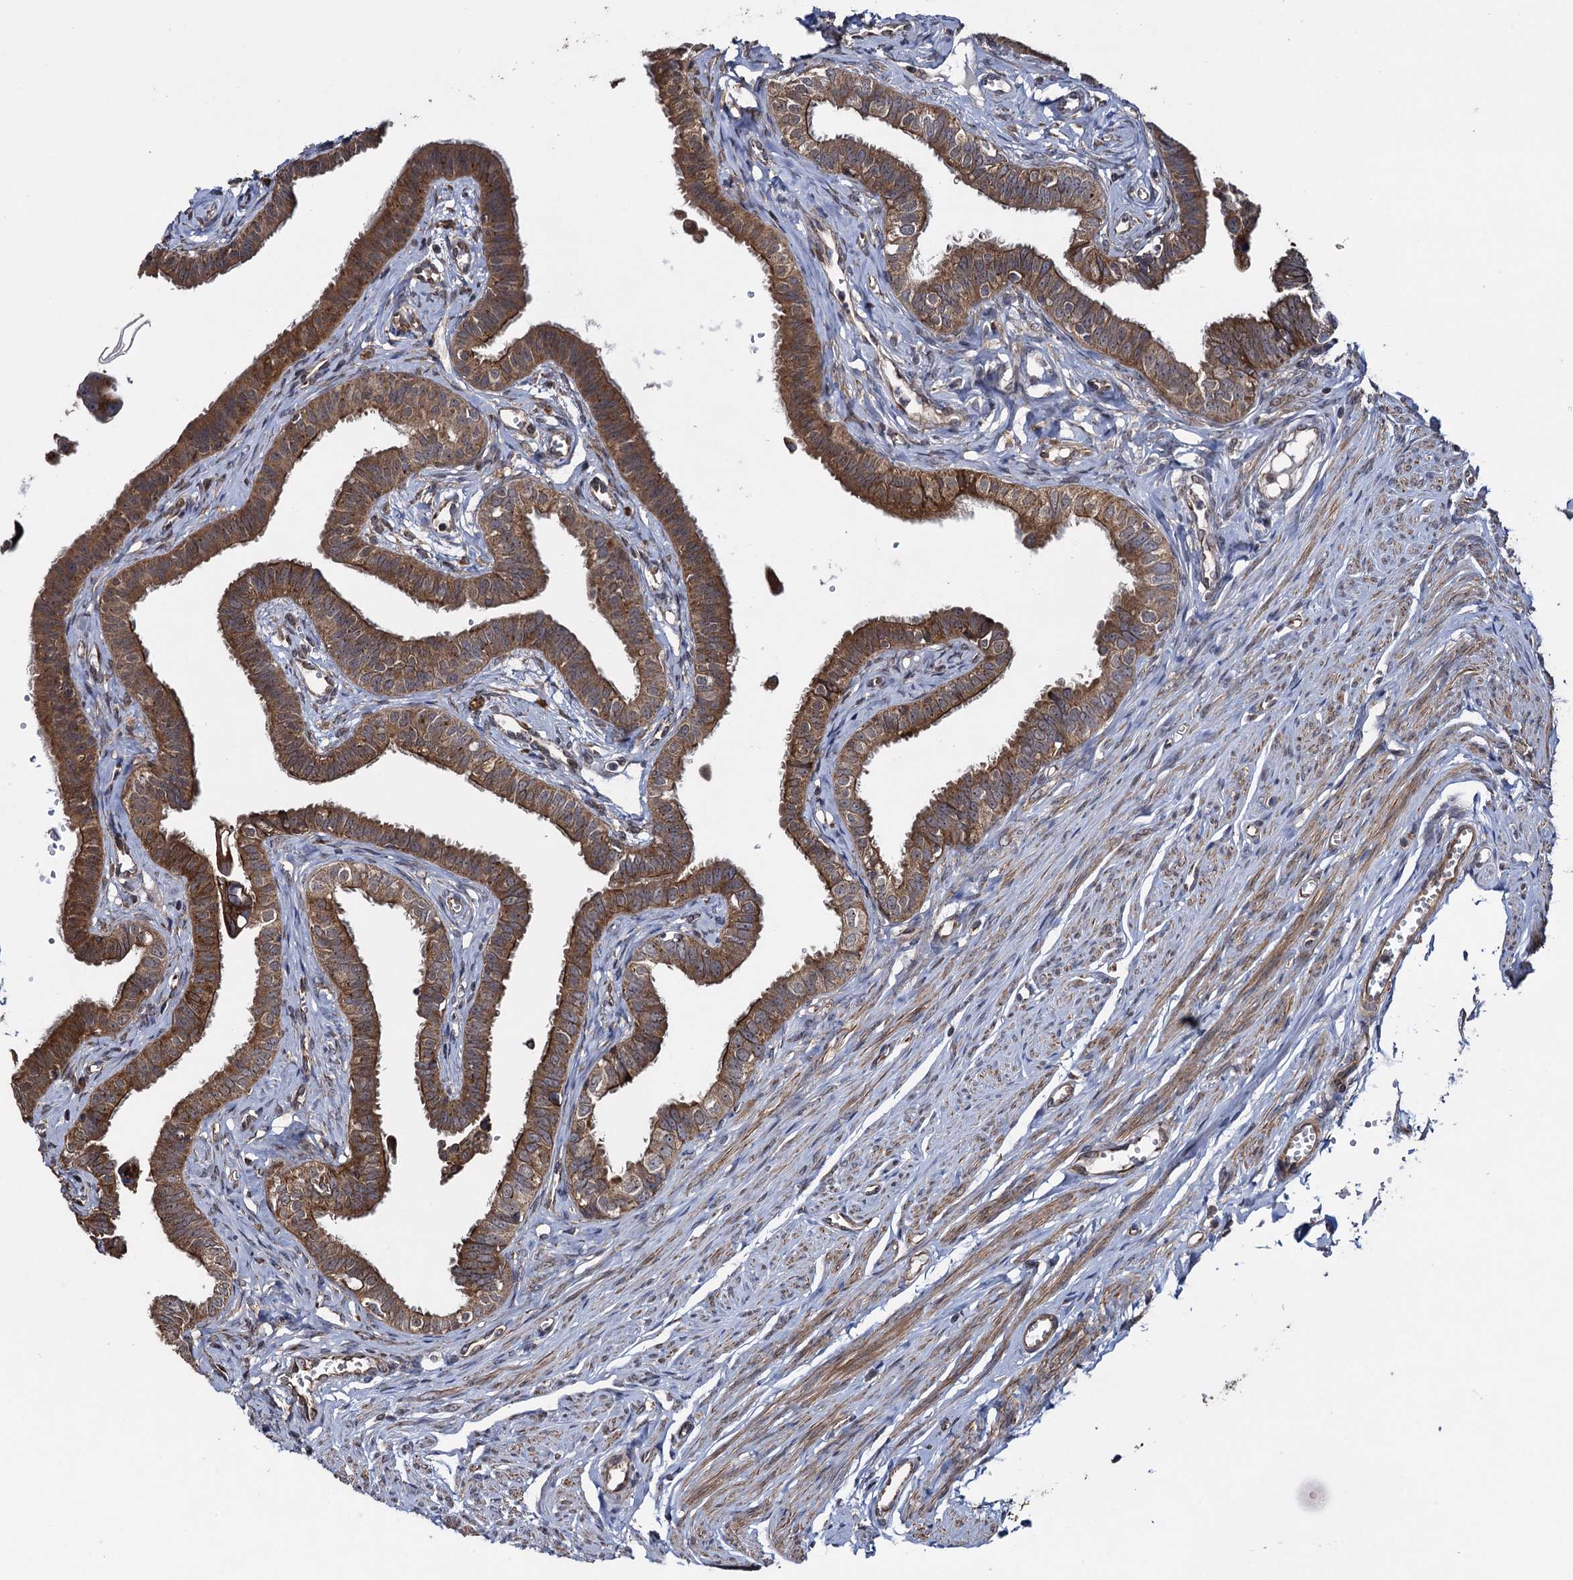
{"staining": {"intensity": "moderate", "quantity": ">75%", "location": "cytoplasmic/membranous"}, "tissue": "fallopian tube", "cell_type": "Glandular cells", "image_type": "normal", "snomed": [{"axis": "morphology", "description": "Normal tissue, NOS"}, {"axis": "morphology", "description": "Carcinoma, NOS"}, {"axis": "topography", "description": "Fallopian tube"}, {"axis": "topography", "description": "Ovary"}], "caption": "This is a histology image of immunohistochemistry staining of unremarkable fallopian tube, which shows moderate positivity in the cytoplasmic/membranous of glandular cells.", "gene": "HAUS1", "patient": {"sex": "female", "age": 59}}